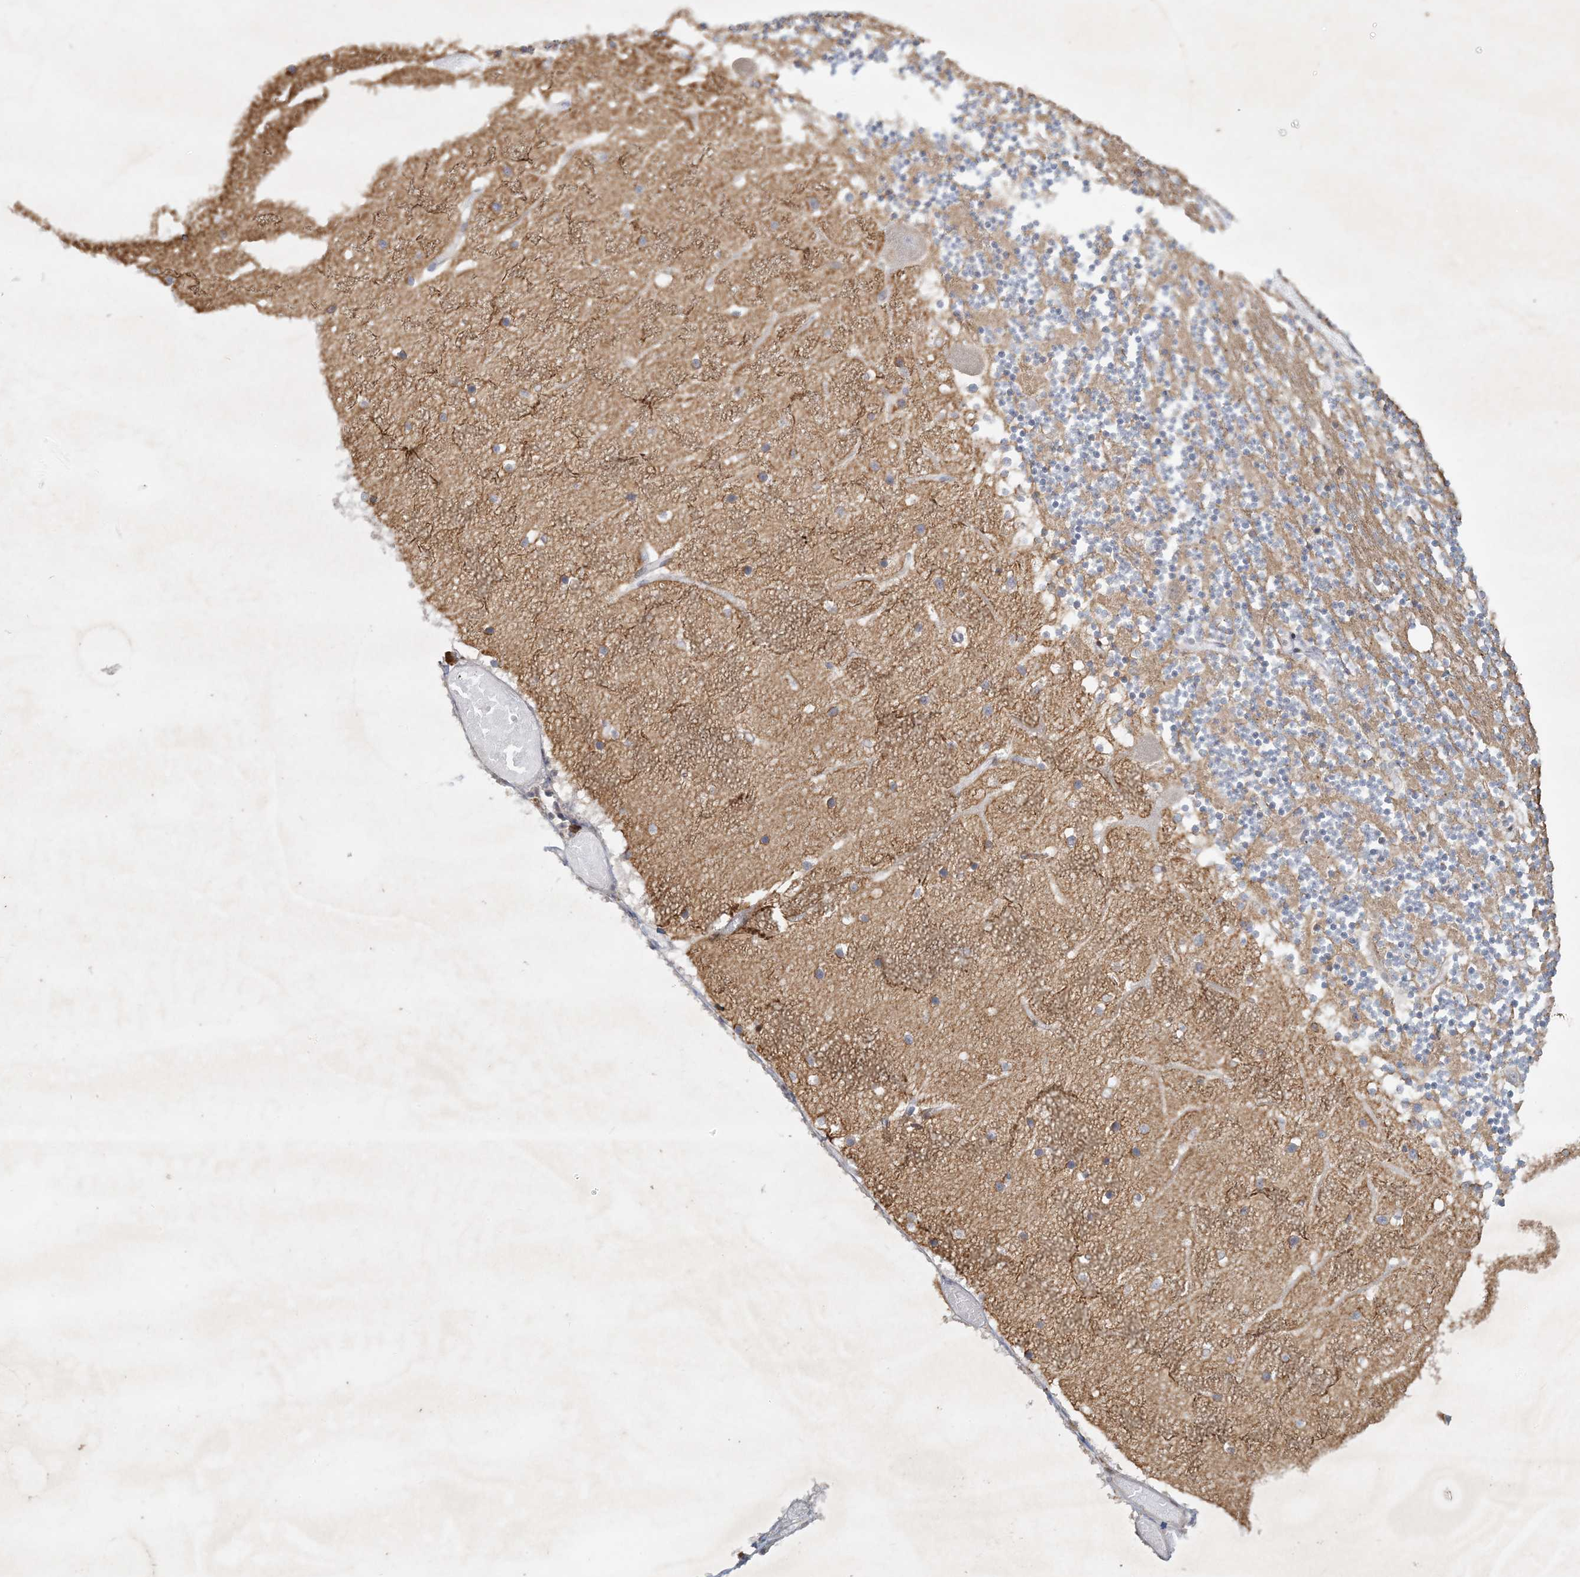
{"staining": {"intensity": "moderate", "quantity": "25%-75%", "location": "cytoplasmic/membranous"}, "tissue": "cerebellum", "cell_type": "Cells in granular layer", "image_type": "normal", "snomed": [{"axis": "morphology", "description": "Normal tissue, NOS"}, {"axis": "topography", "description": "Cerebellum"}], "caption": "Benign cerebellum exhibits moderate cytoplasmic/membranous expression in approximately 25%-75% of cells in granular layer, visualized by immunohistochemistry.", "gene": "BCORL1", "patient": {"sex": "female", "age": 28}}